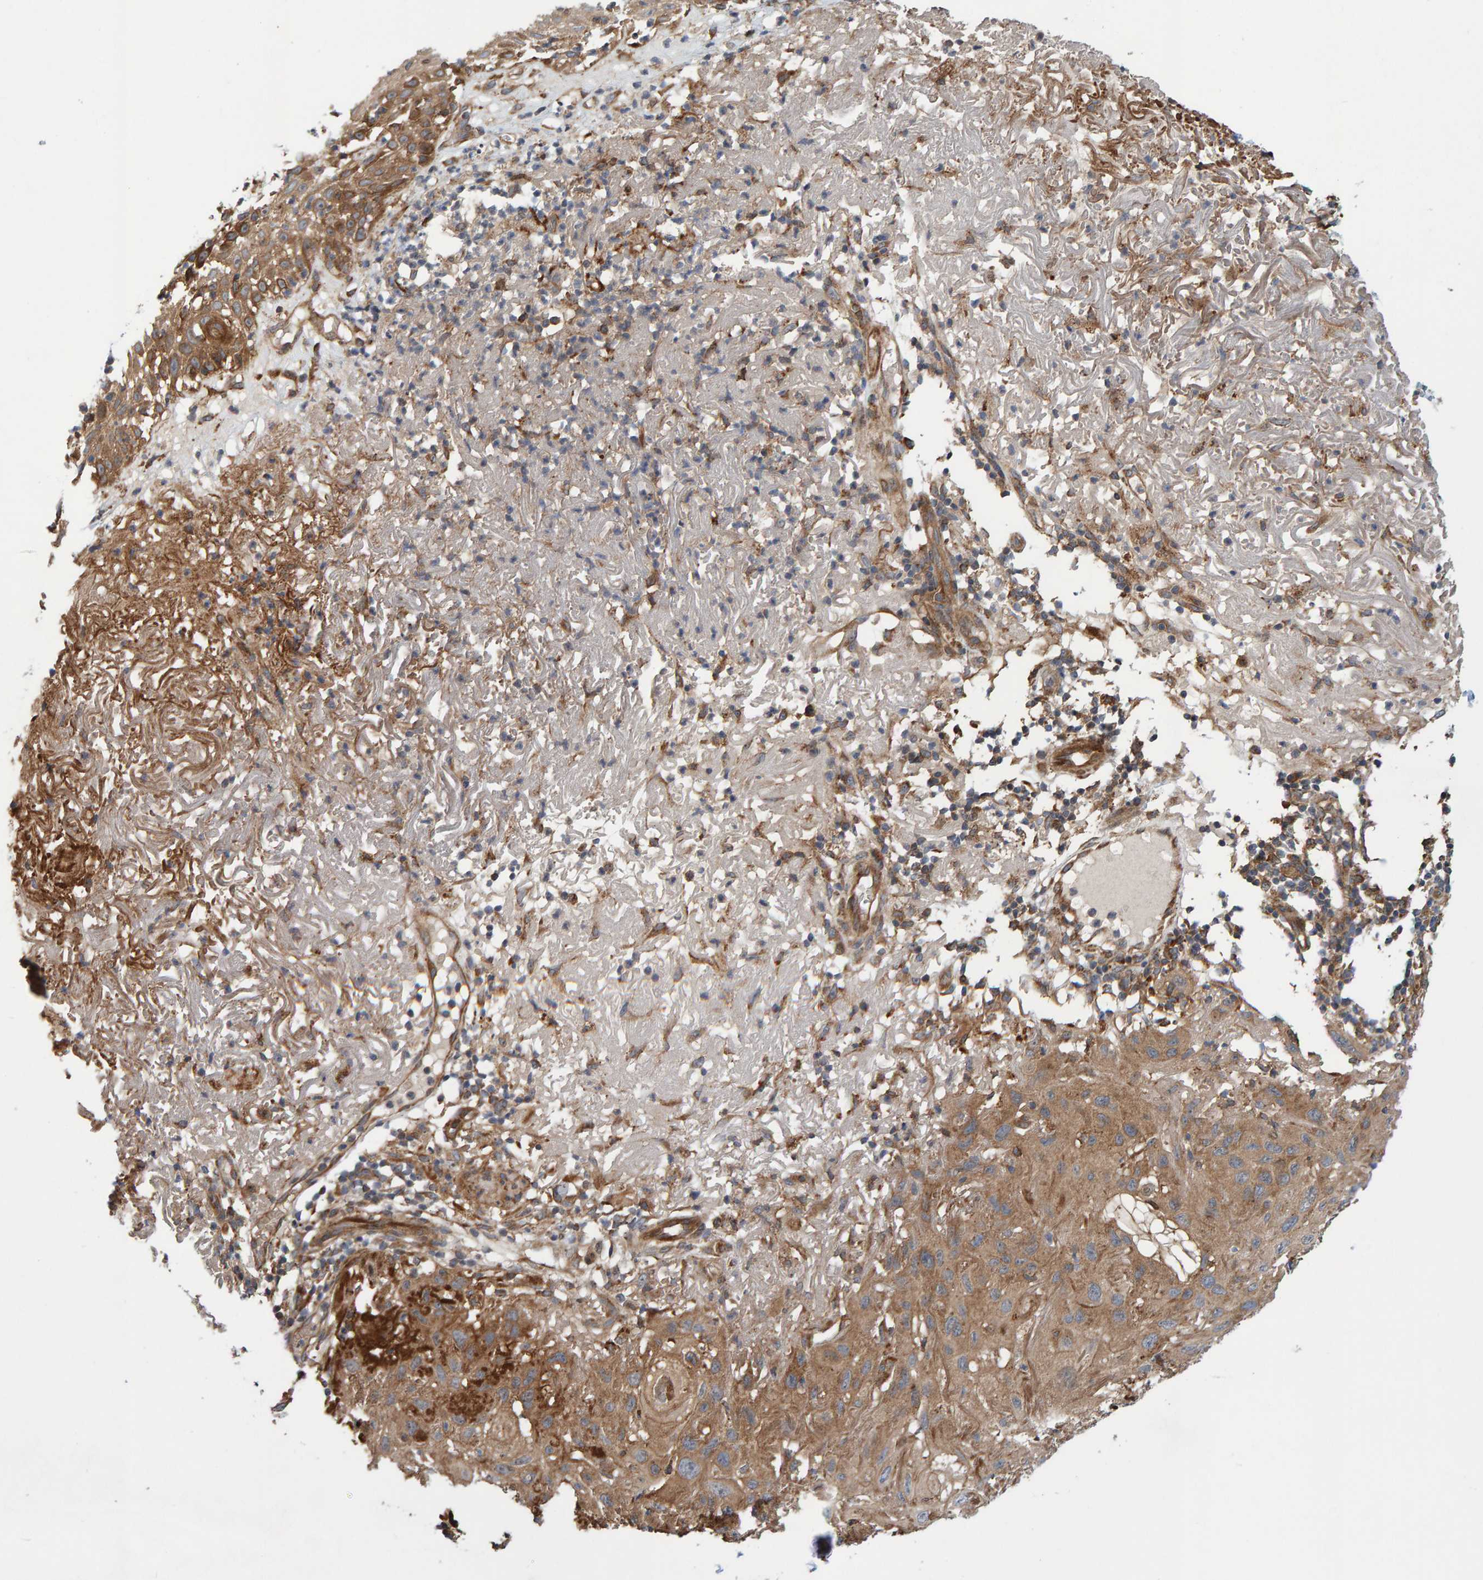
{"staining": {"intensity": "moderate", "quantity": ">75%", "location": "cytoplasmic/membranous"}, "tissue": "skin cancer", "cell_type": "Tumor cells", "image_type": "cancer", "snomed": [{"axis": "morphology", "description": "Squamous cell carcinoma, NOS"}, {"axis": "topography", "description": "Skin"}], "caption": "High-magnification brightfield microscopy of skin cancer (squamous cell carcinoma) stained with DAB (brown) and counterstained with hematoxylin (blue). tumor cells exhibit moderate cytoplasmic/membranous positivity is identified in about>75% of cells.", "gene": "KIAA0753", "patient": {"sex": "female", "age": 96}}